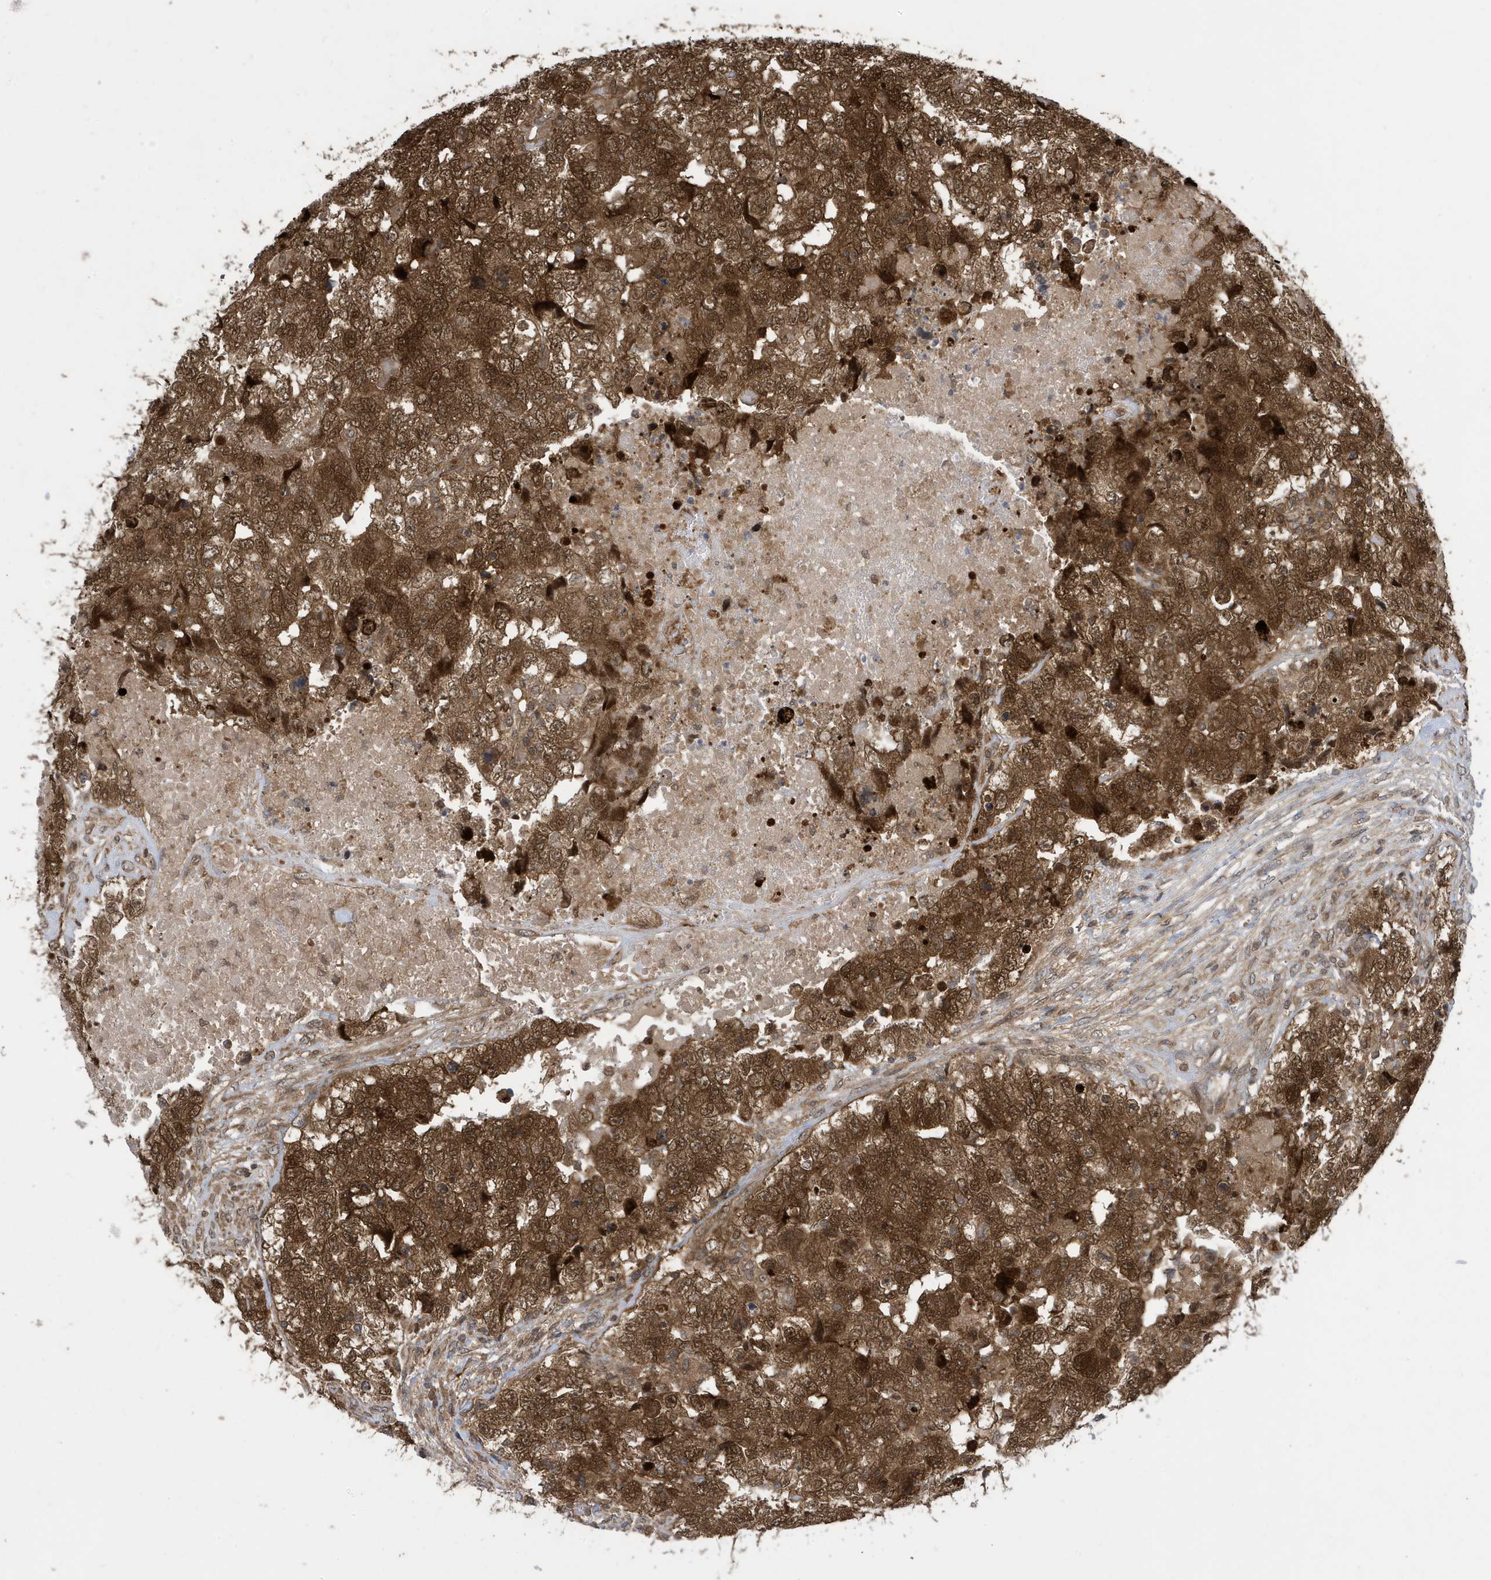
{"staining": {"intensity": "strong", "quantity": ">75%", "location": "cytoplasmic/membranous,nuclear"}, "tissue": "testis cancer", "cell_type": "Tumor cells", "image_type": "cancer", "snomed": [{"axis": "morphology", "description": "Carcinoma, Embryonal, NOS"}, {"axis": "topography", "description": "Testis"}], "caption": "The immunohistochemical stain highlights strong cytoplasmic/membranous and nuclear positivity in tumor cells of testis embryonal carcinoma tissue.", "gene": "UBQLN1", "patient": {"sex": "male", "age": 37}}